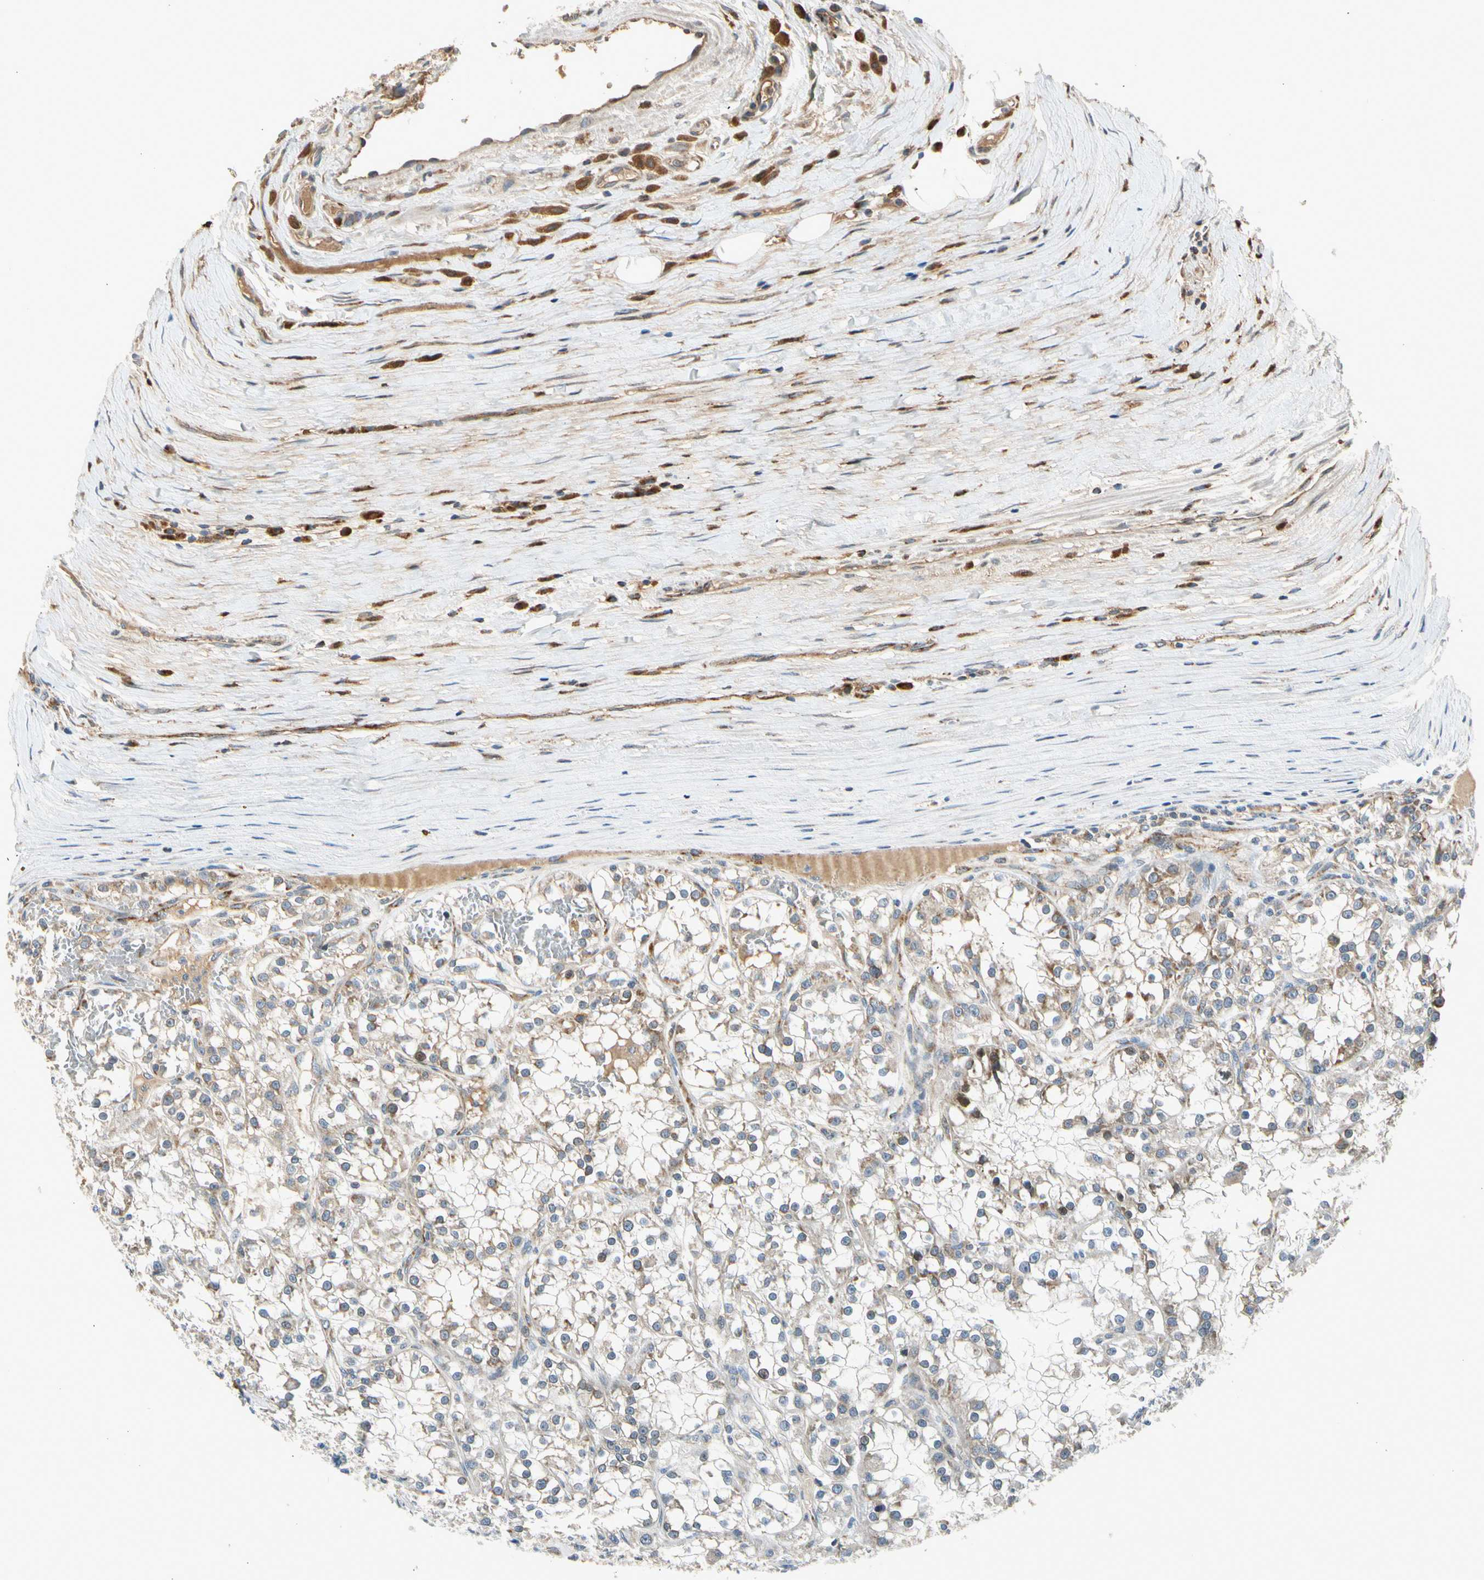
{"staining": {"intensity": "weak", "quantity": "<25%", "location": "cytoplasmic/membranous"}, "tissue": "renal cancer", "cell_type": "Tumor cells", "image_type": "cancer", "snomed": [{"axis": "morphology", "description": "Adenocarcinoma, NOS"}, {"axis": "topography", "description": "Kidney"}], "caption": "This is a micrograph of immunohistochemistry staining of adenocarcinoma (renal), which shows no expression in tumor cells.", "gene": "NPHP3", "patient": {"sex": "female", "age": 52}}